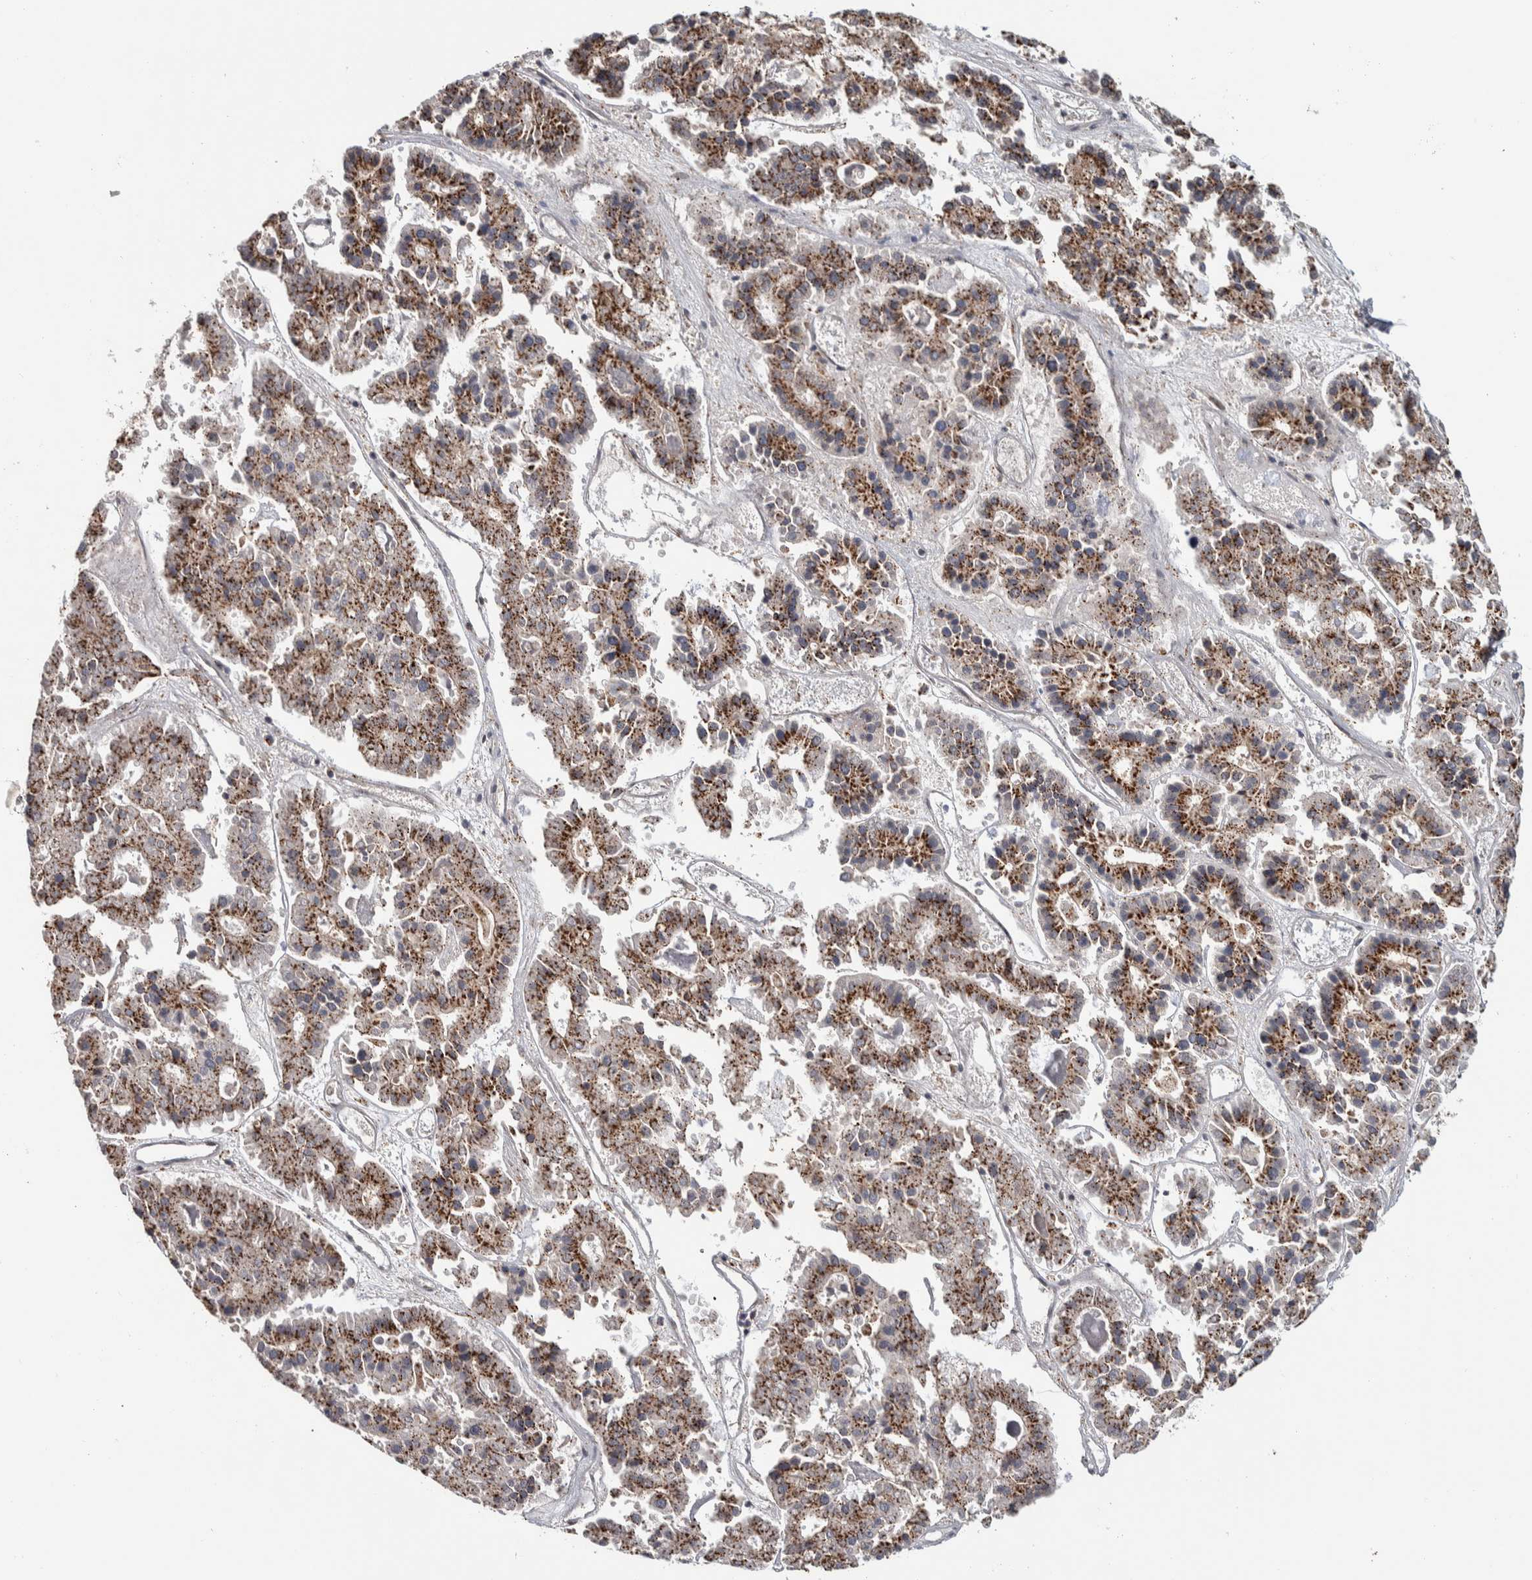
{"staining": {"intensity": "strong", "quantity": "25%-75%", "location": "cytoplasmic/membranous"}, "tissue": "pancreatic cancer", "cell_type": "Tumor cells", "image_type": "cancer", "snomed": [{"axis": "morphology", "description": "Adenocarcinoma, NOS"}, {"axis": "topography", "description": "Pancreas"}], "caption": "The photomicrograph exhibits immunohistochemical staining of adenocarcinoma (pancreatic). There is strong cytoplasmic/membranous staining is identified in about 25%-75% of tumor cells.", "gene": "CHMP4C", "patient": {"sex": "male", "age": 50}}